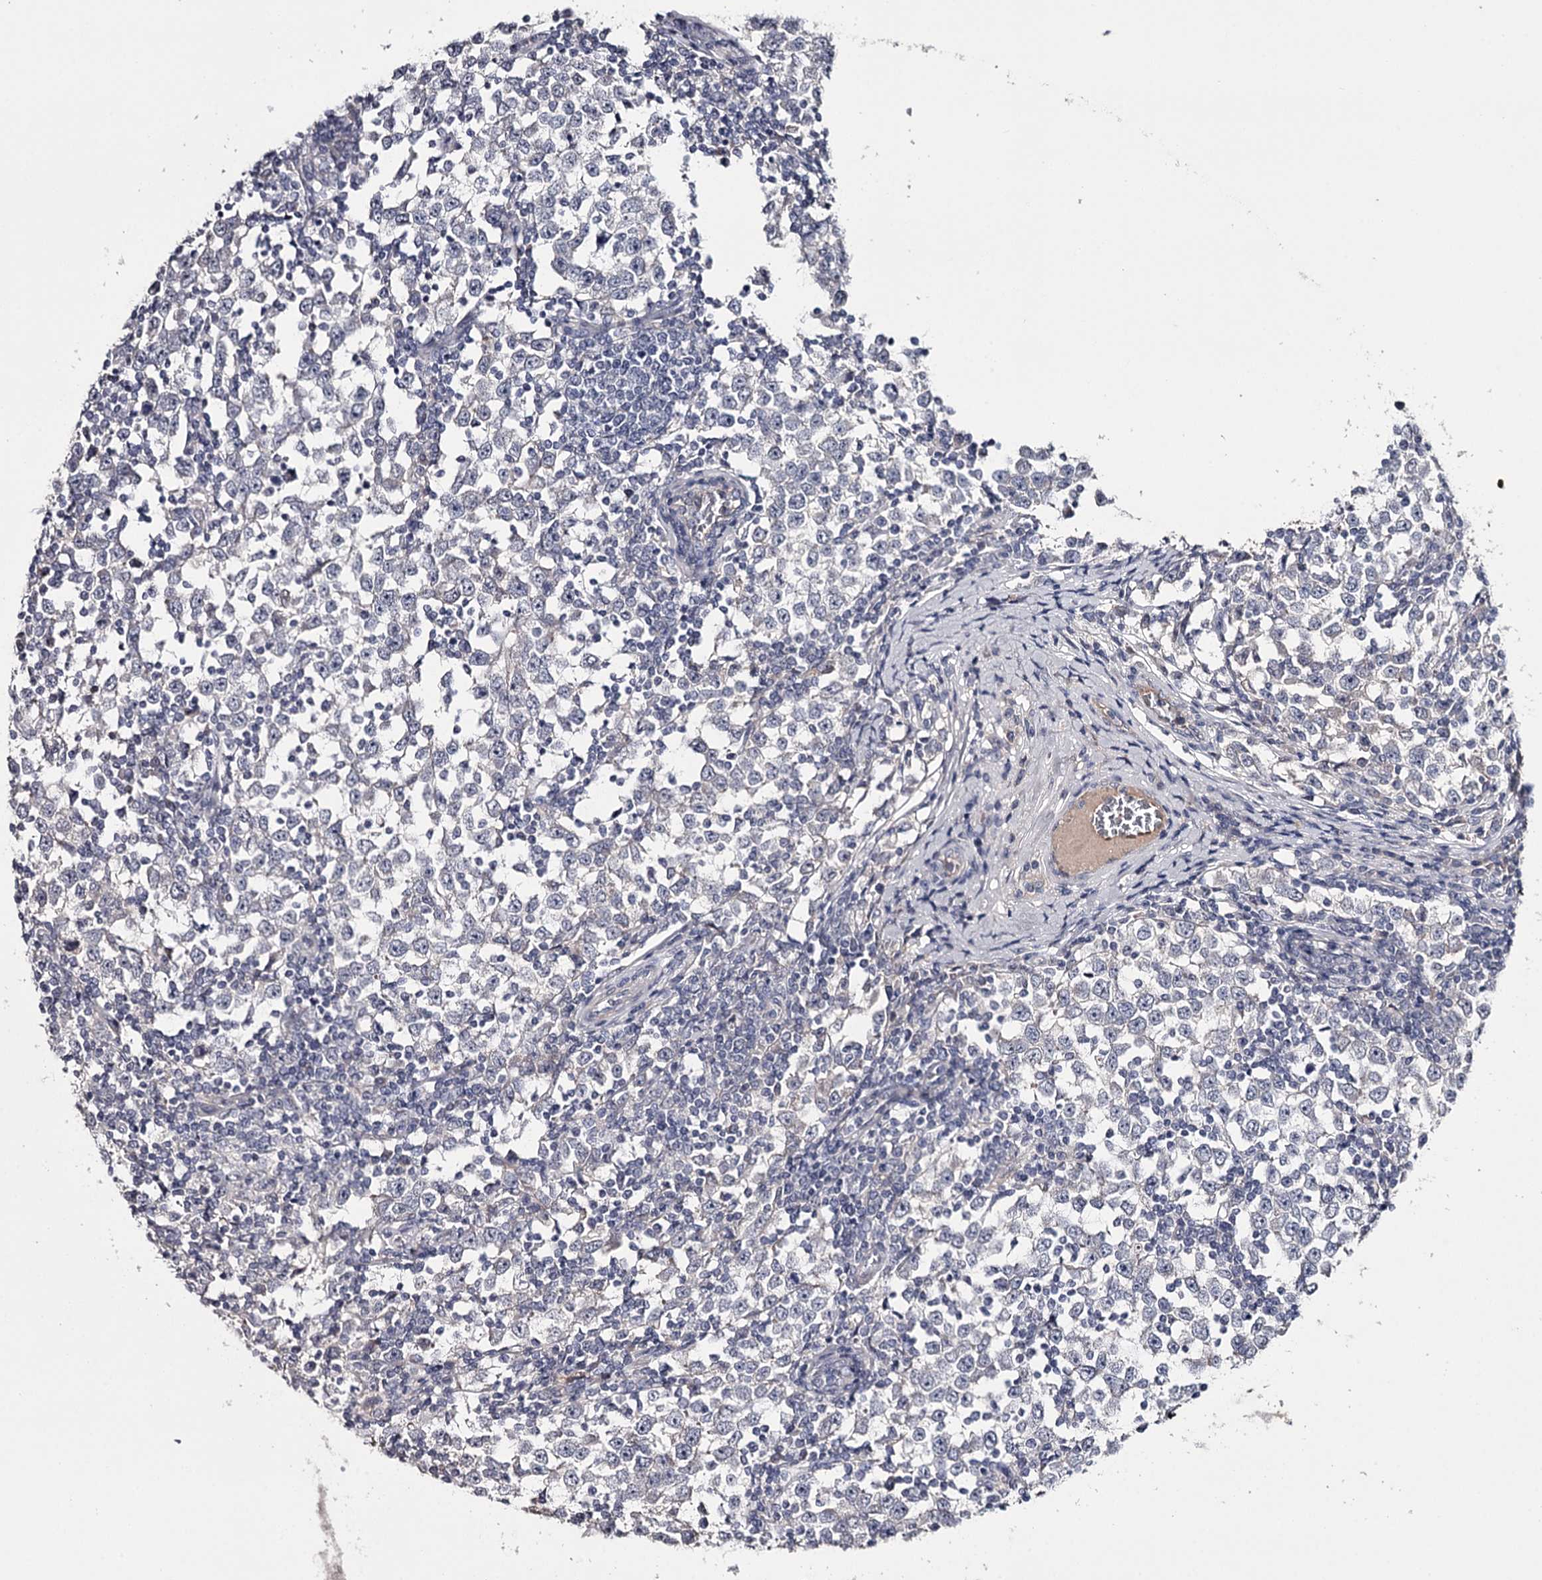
{"staining": {"intensity": "negative", "quantity": "none", "location": "none"}, "tissue": "testis cancer", "cell_type": "Tumor cells", "image_type": "cancer", "snomed": [{"axis": "morphology", "description": "Seminoma, NOS"}, {"axis": "topography", "description": "Testis"}], "caption": "Human testis cancer (seminoma) stained for a protein using immunohistochemistry (IHC) shows no positivity in tumor cells.", "gene": "FDXACB1", "patient": {"sex": "male", "age": 65}}